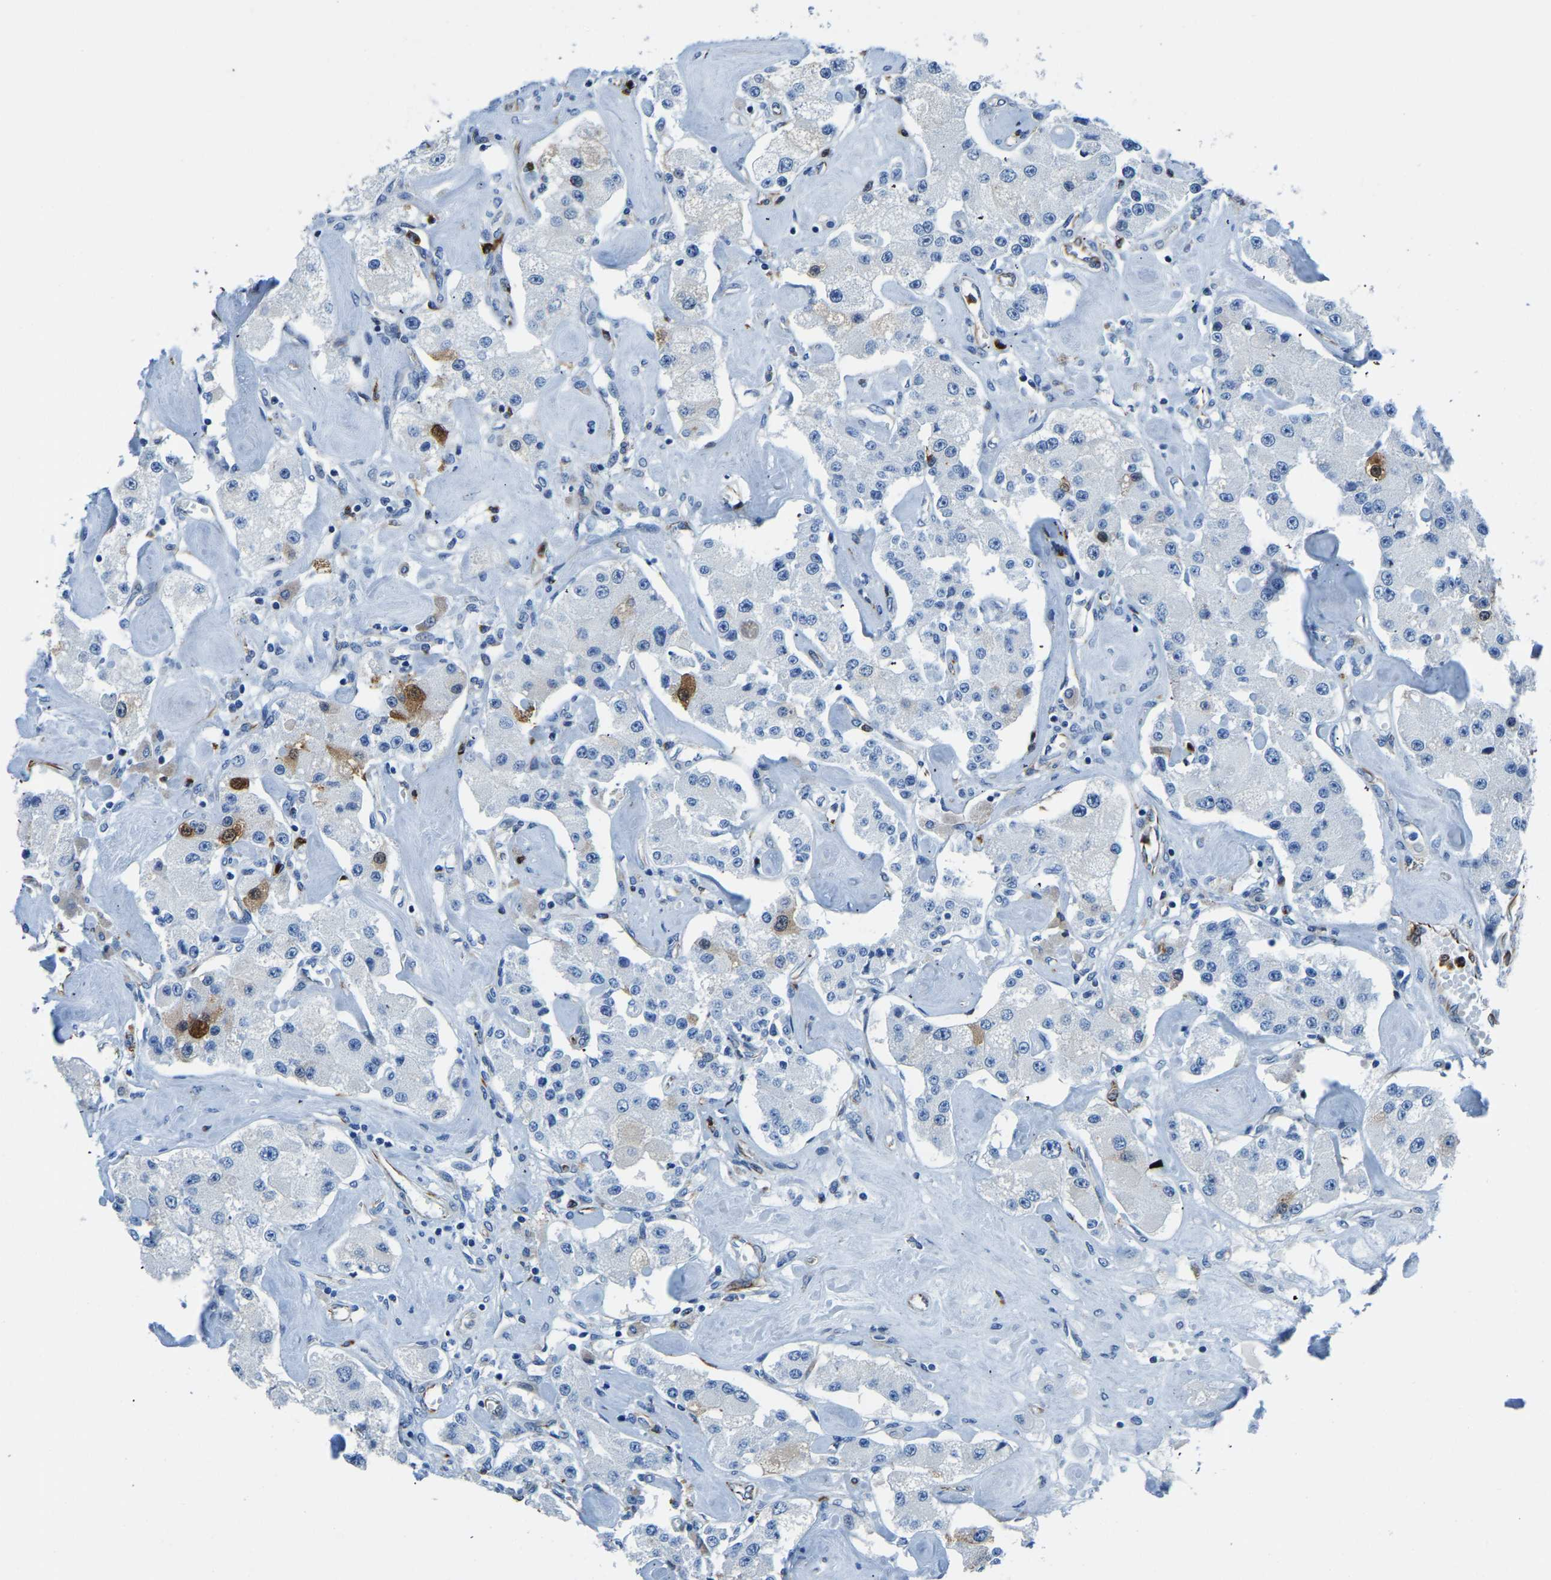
{"staining": {"intensity": "negative", "quantity": "none", "location": "none"}, "tissue": "carcinoid", "cell_type": "Tumor cells", "image_type": "cancer", "snomed": [{"axis": "morphology", "description": "Carcinoid, malignant, NOS"}, {"axis": "topography", "description": "Pancreas"}], "caption": "IHC histopathology image of neoplastic tissue: human carcinoid stained with DAB (3,3'-diaminobenzidine) displays no significant protein positivity in tumor cells. (Brightfield microscopy of DAB immunohistochemistry (IHC) at high magnification).", "gene": "MS4A3", "patient": {"sex": "male", "age": 41}}